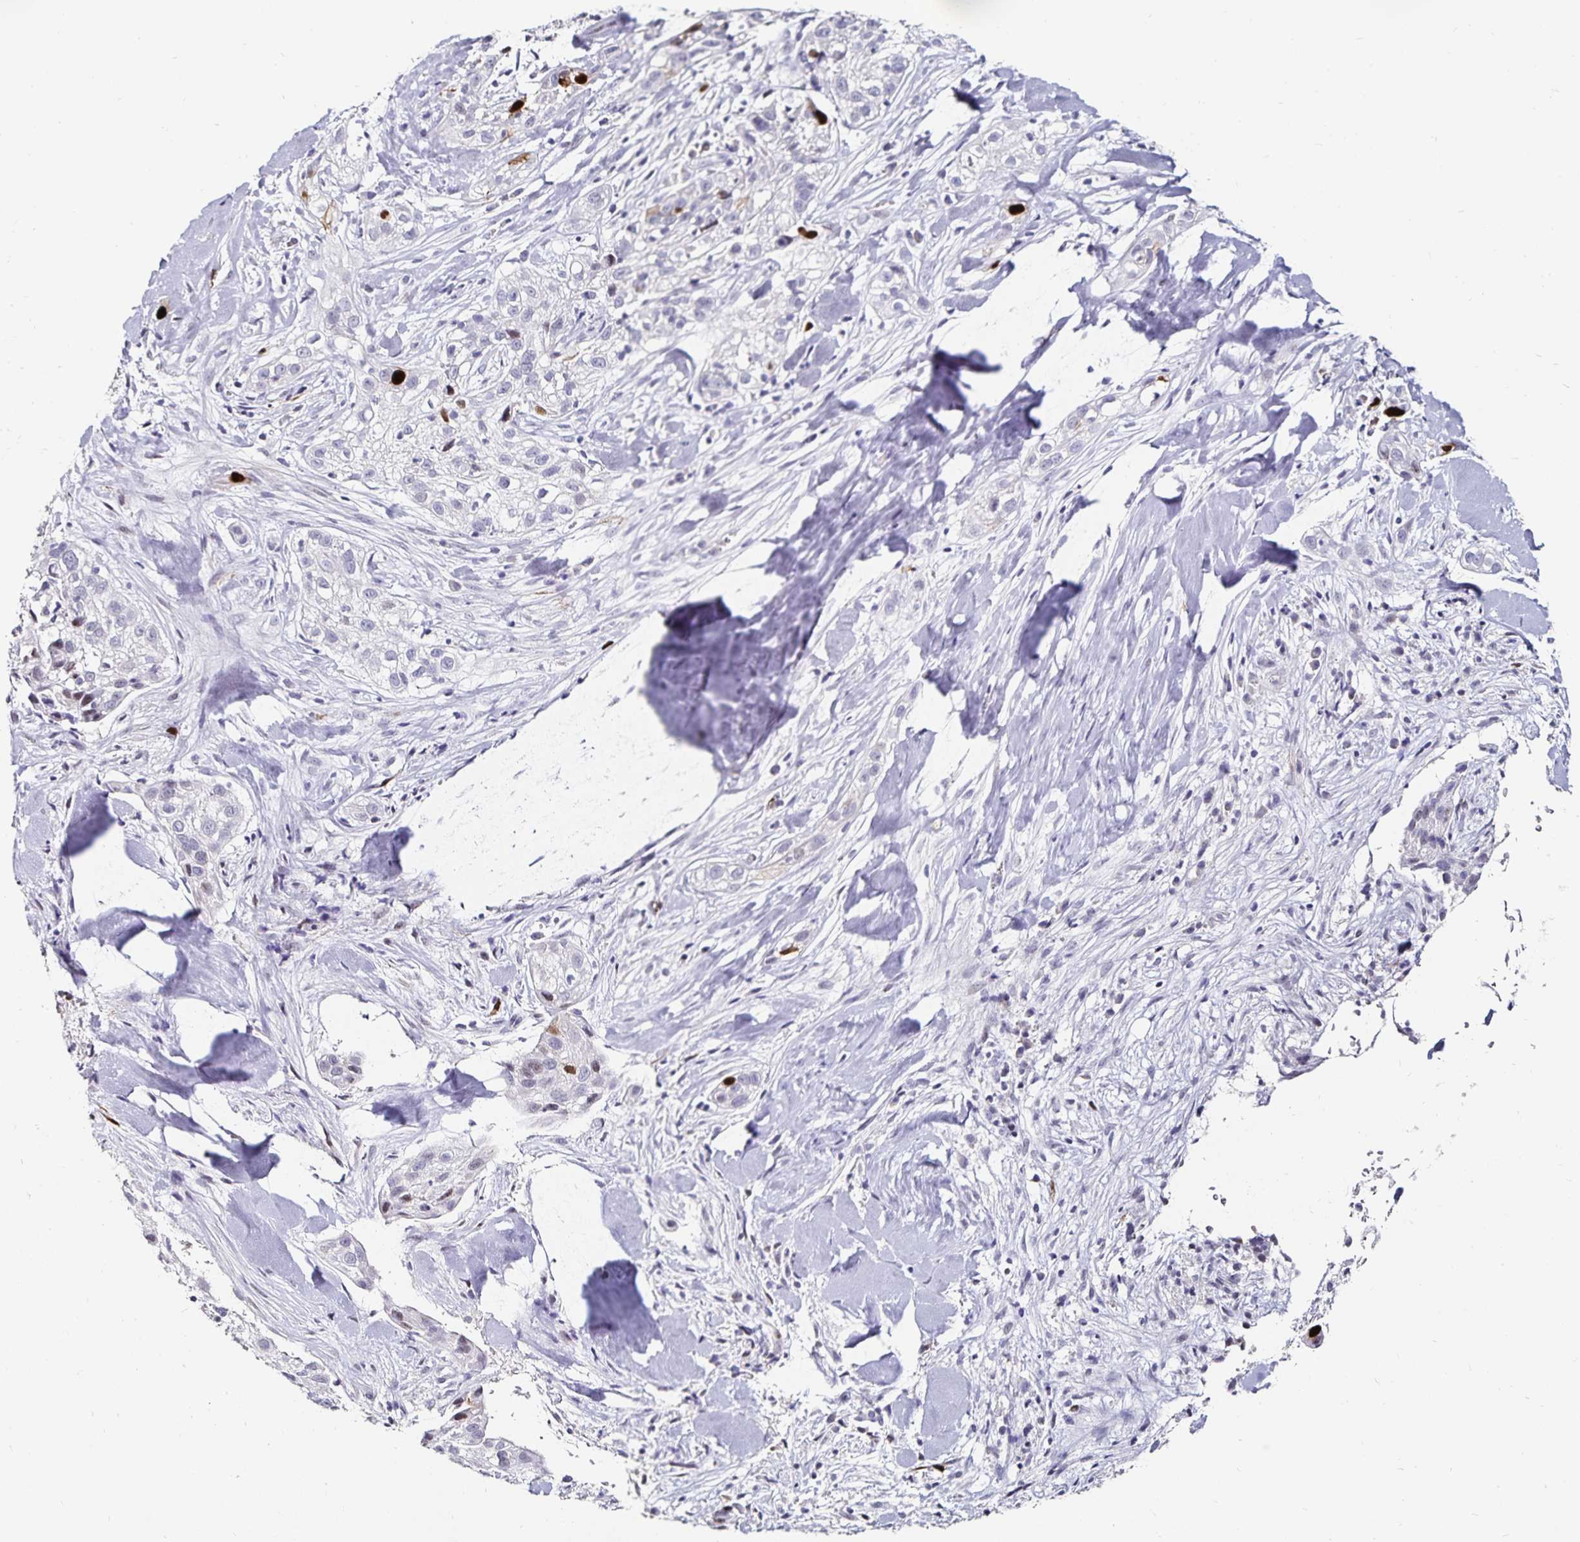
{"staining": {"intensity": "strong", "quantity": "<25%", "location": "nuclear"}, "tissue": "skin cancer", "cell_type": "Tumor cells", "image_type": "cancer", "snomed": [{"axis": "morphology", "description": "Squamous cell carcinoma, NOS"}, {"axis": "topography", "description": "Skin"}], "caption": "Immunohistochemistry of human skin cancer (squamous cell carcinoma) shows medium levels of strong nuclear expression in about <25% of tumor cells.", "gene": "ANLN", "patient": {"sex": "male", "age": 82}}